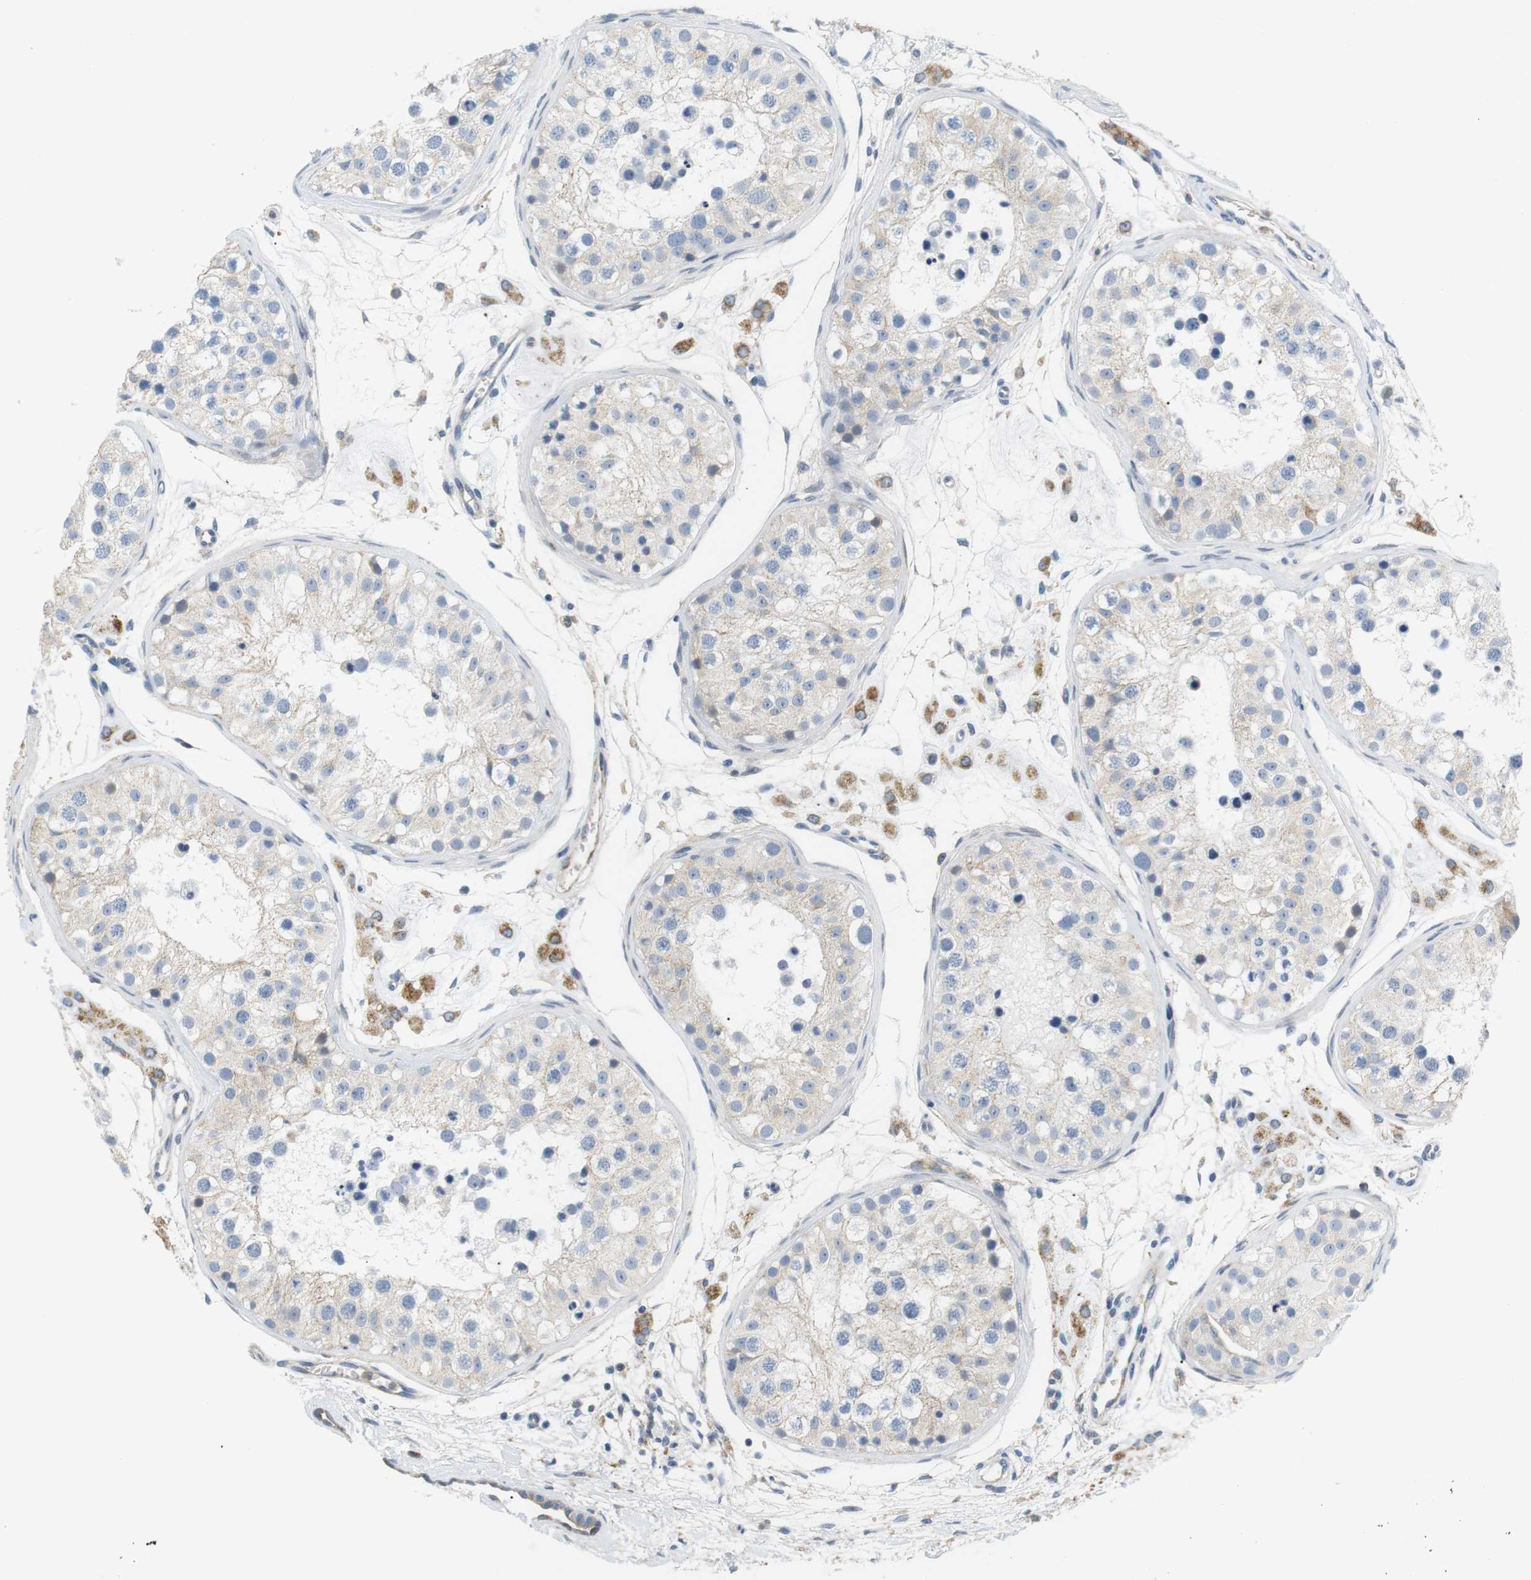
{"staining": {"intensity": "weak", "quantity": "25%-75%", "location": "cytoplasmic/membranous"}, "tissue": "testis", "cell_type": "Cells in seminiferous ducts", "image_type": "normal", "snomed": [{"axis": "morphology", "description": "Normal tissue, NOS"}, {"axis": "morphology", "description": "Adenocarcinoma, metastatic, NOS"}, {"axis": "topography", "description": "Testis"}], "caption": "Weak cytoplasmic/membranous positivity for a protein is identified in approximately 25%-75% of cells in seminiferous ducts of normal testis using immunohistochemistry.", "gene": "CD300E", "patient": {"sex": "male", "age": 26}}